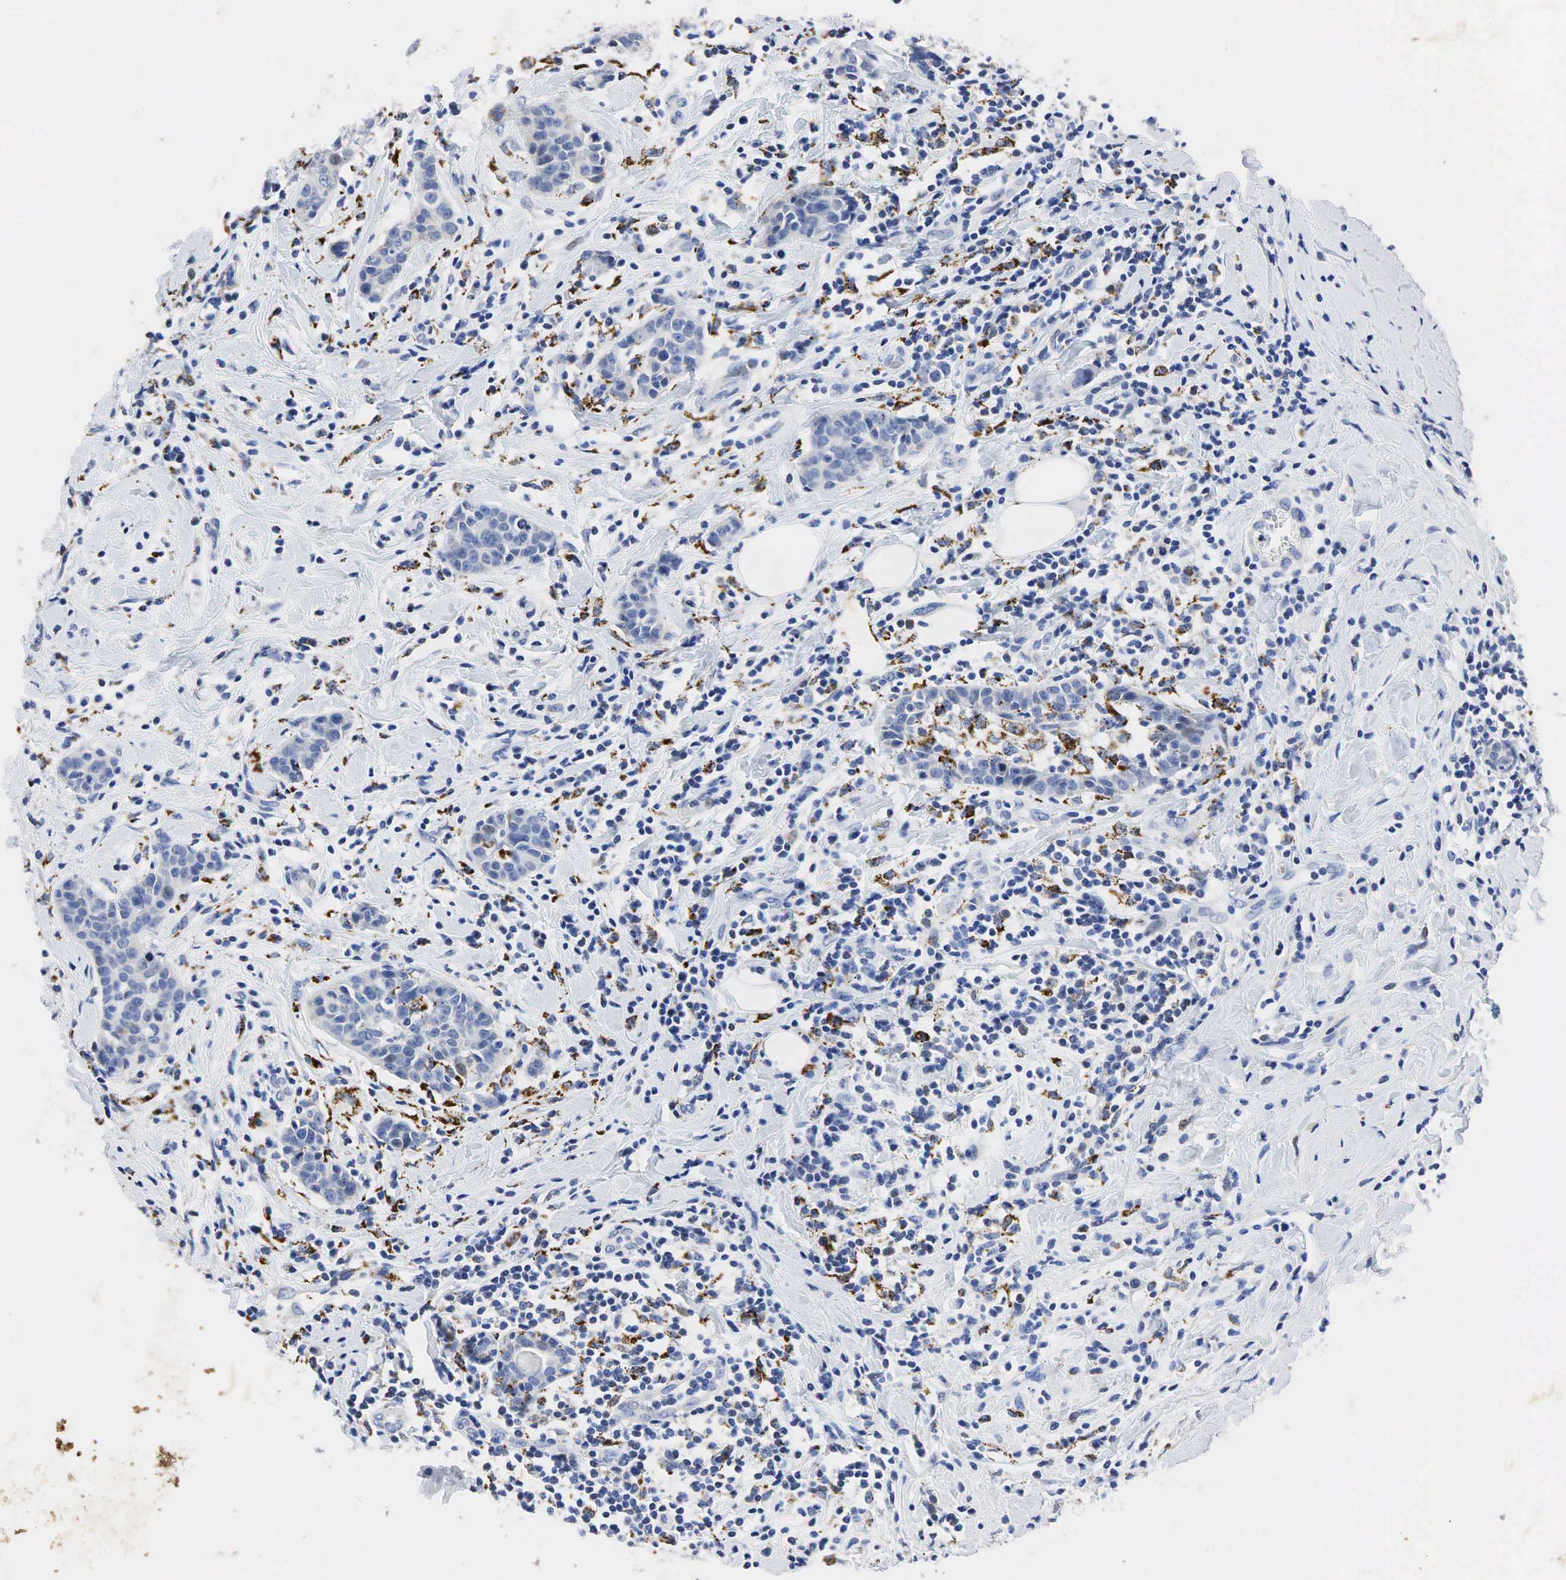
{"staining": {"intensity": "weak", "quantity": "<25%", "location": "cytoplasmic/membranous"}, "tissue": "breast cancer", "cell_type": "Tumor cells", "image_type": "cancer", "snomed": [{"axis": "morphology", "description": "Duct carcinoma"}, {"axis": "topography", "description": "Breast"}], "caption": "Immunohistochemistry (IHC) of human breast cancer shows no positivity in tumor cells.", "gene": "SYP", "patient": {"sex": "female", "age": 55}}